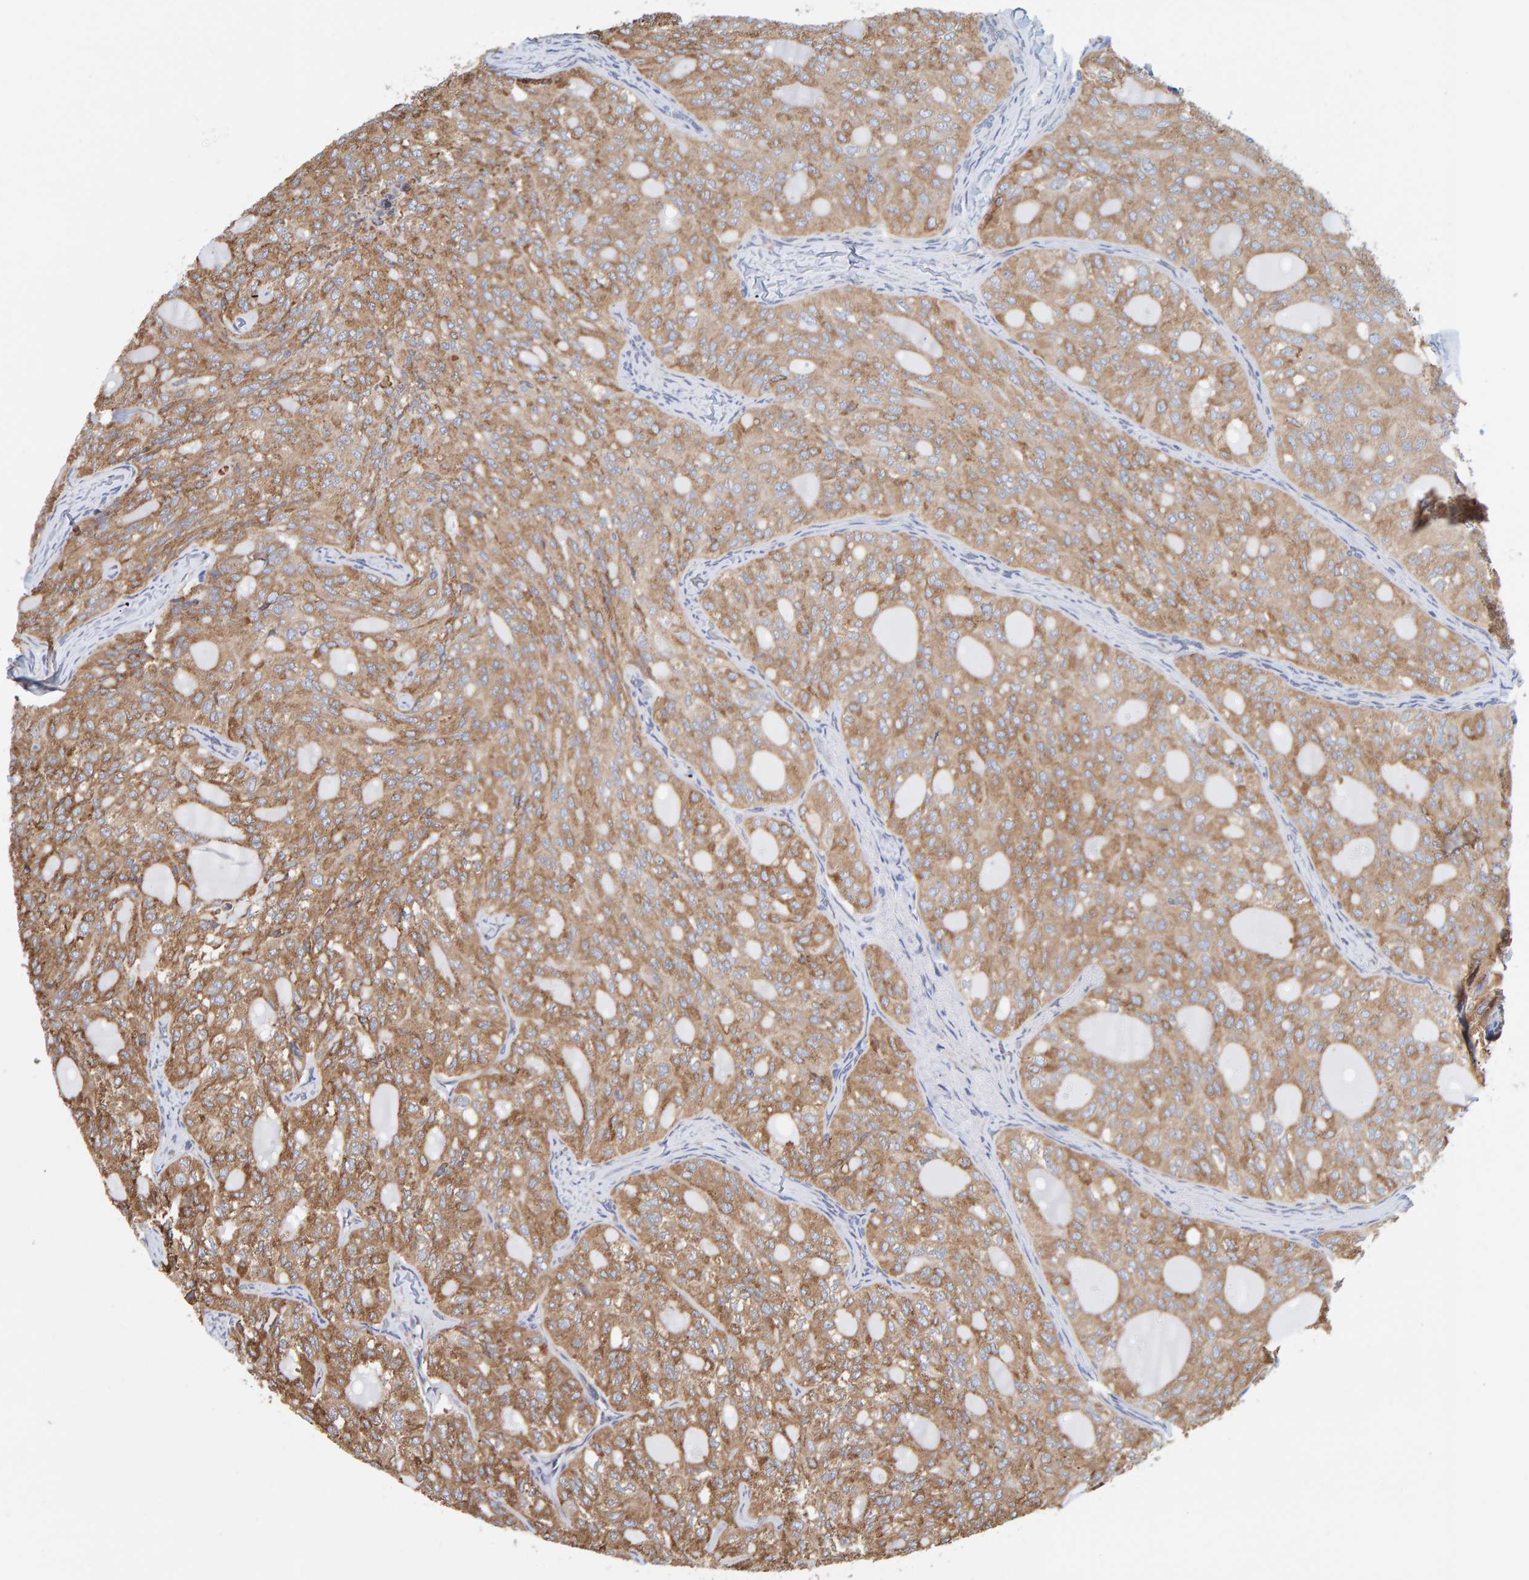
{"staining": {"intensity": "moderate", "quantity": ">75%", "location": "cytoplasmic/membranous"}, "tissue": "thyroid cancer", "cell_type": "Tumor cells", "image_type": "cancer", "snomed": [{"axis": "morphology", "description": "Follicular adenoma carcinoma, NOS"}, {"axis": "topography", "description": "Thyroid gland"}], "caption": "DAB (3,3'-diaminobenzidine) immunohistochemical staining of human thyroid cancer shows moderate cytoplasmic/membranous protein expression in approximately >75% of tumor cells.", "gene": "SGPL1", "patient": {"sex": "male", "age": 75}}